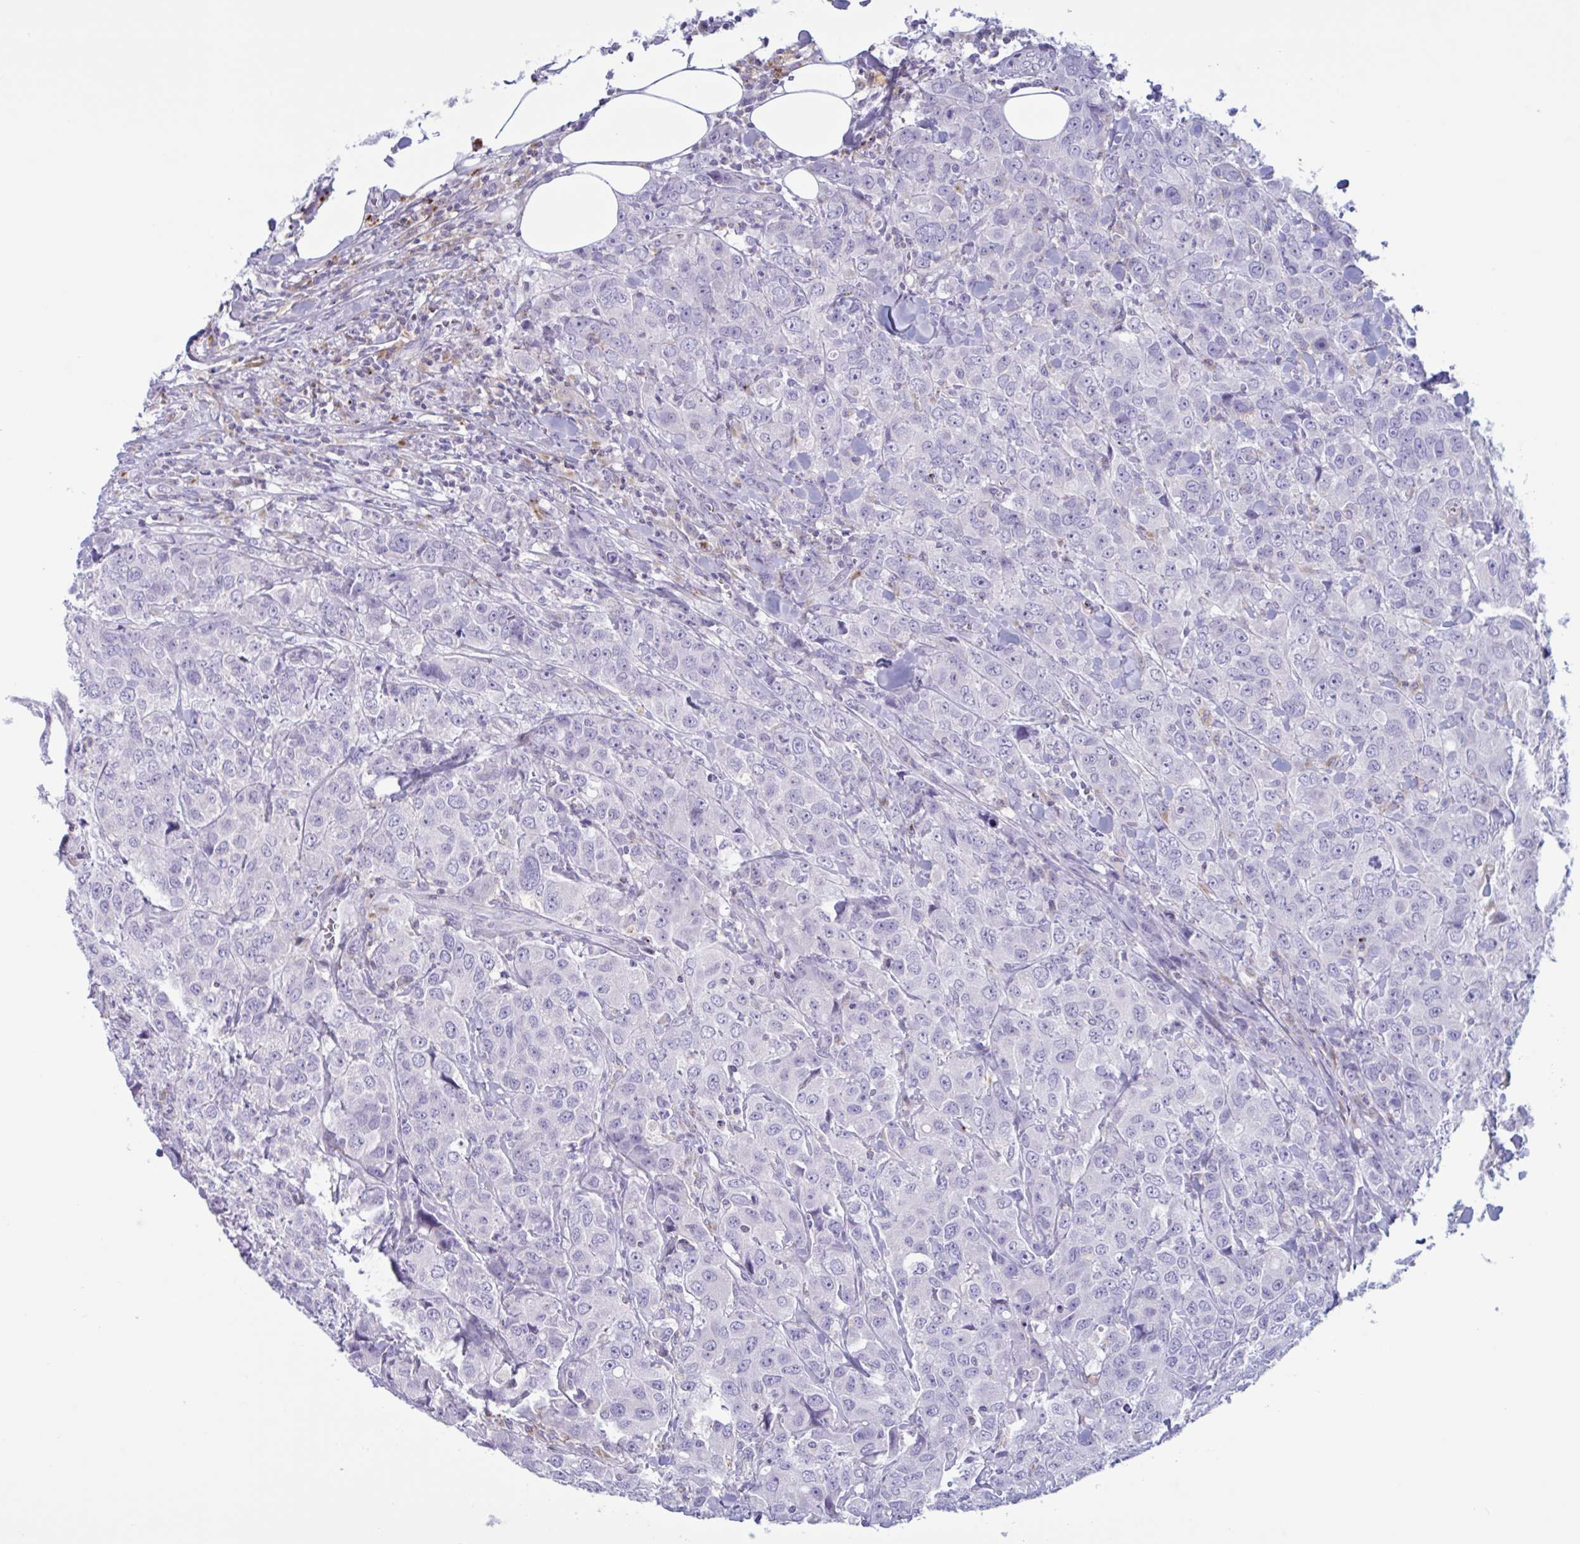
{"staining": {"intensity": "negative", "quantity": "none", "location": "none"}, "tissue": "breast cancer", "cell_type": "Tumor cells", "image_type": "cancer", "snomed": [{"axis": "morphology", "description": "Duct carcinoma"}, {"axis": "topography", "description": "Breast"}], "caption": "The micrograph displays no staining of tumor cells in breast invasive ductal carcinoma.", "gene": "XCL1", "patient": {"sex": "female", "age": 43}}